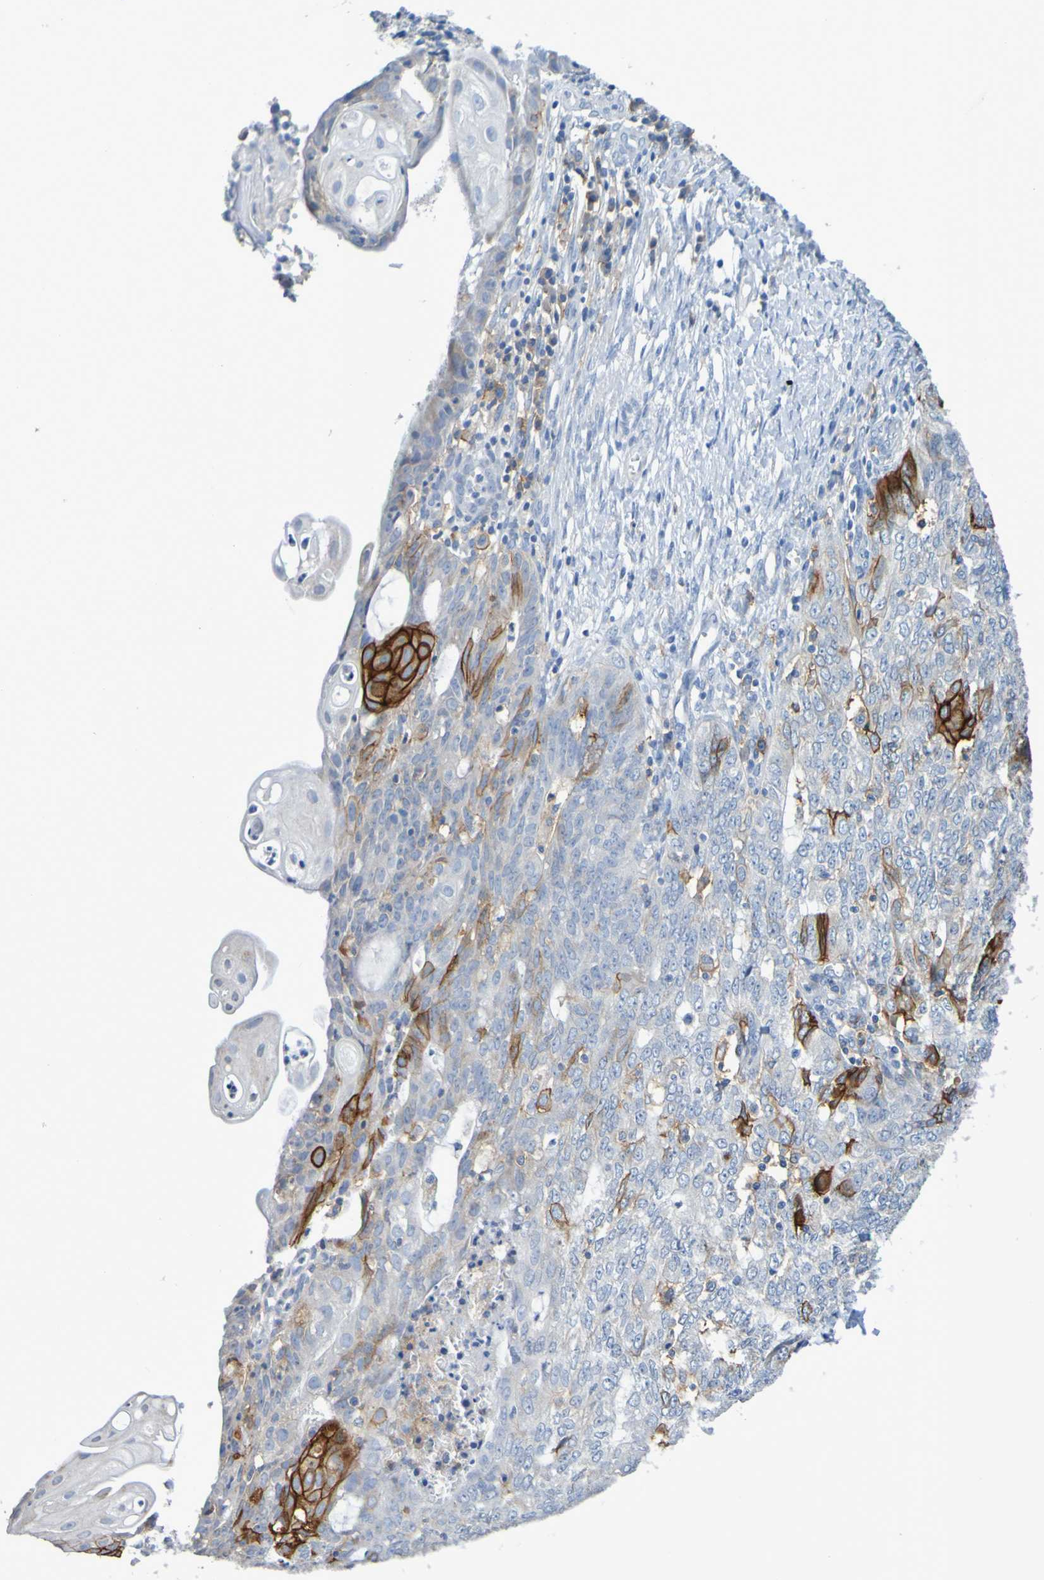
{"staining": {"intensity": "strong", "quantity": "<25%", "location": "cytoplasmic/membranous"}, "tissue": "endometrial cancer", "cell_type": "Tumor cells", "image_type": "cancer", "snomed": [{"axis": "morphology", "description": "Adenocarcinoma, NOS"}, {"axis": "topography", "description": "Endometrium"}], "caption": "IHC micrograph of neoplastic tissue: human endometrial cancer (adenocarcinoma) stained using immunohistochemistry reveals medium levels of strong protein expression localized specifically in the cytoplasmic/membranous of tumor cells, appearing as a cytoplasmic/membranous brown color.", "gene": "SLC3A2", "patient": {"sex": "female", "age": 32}}